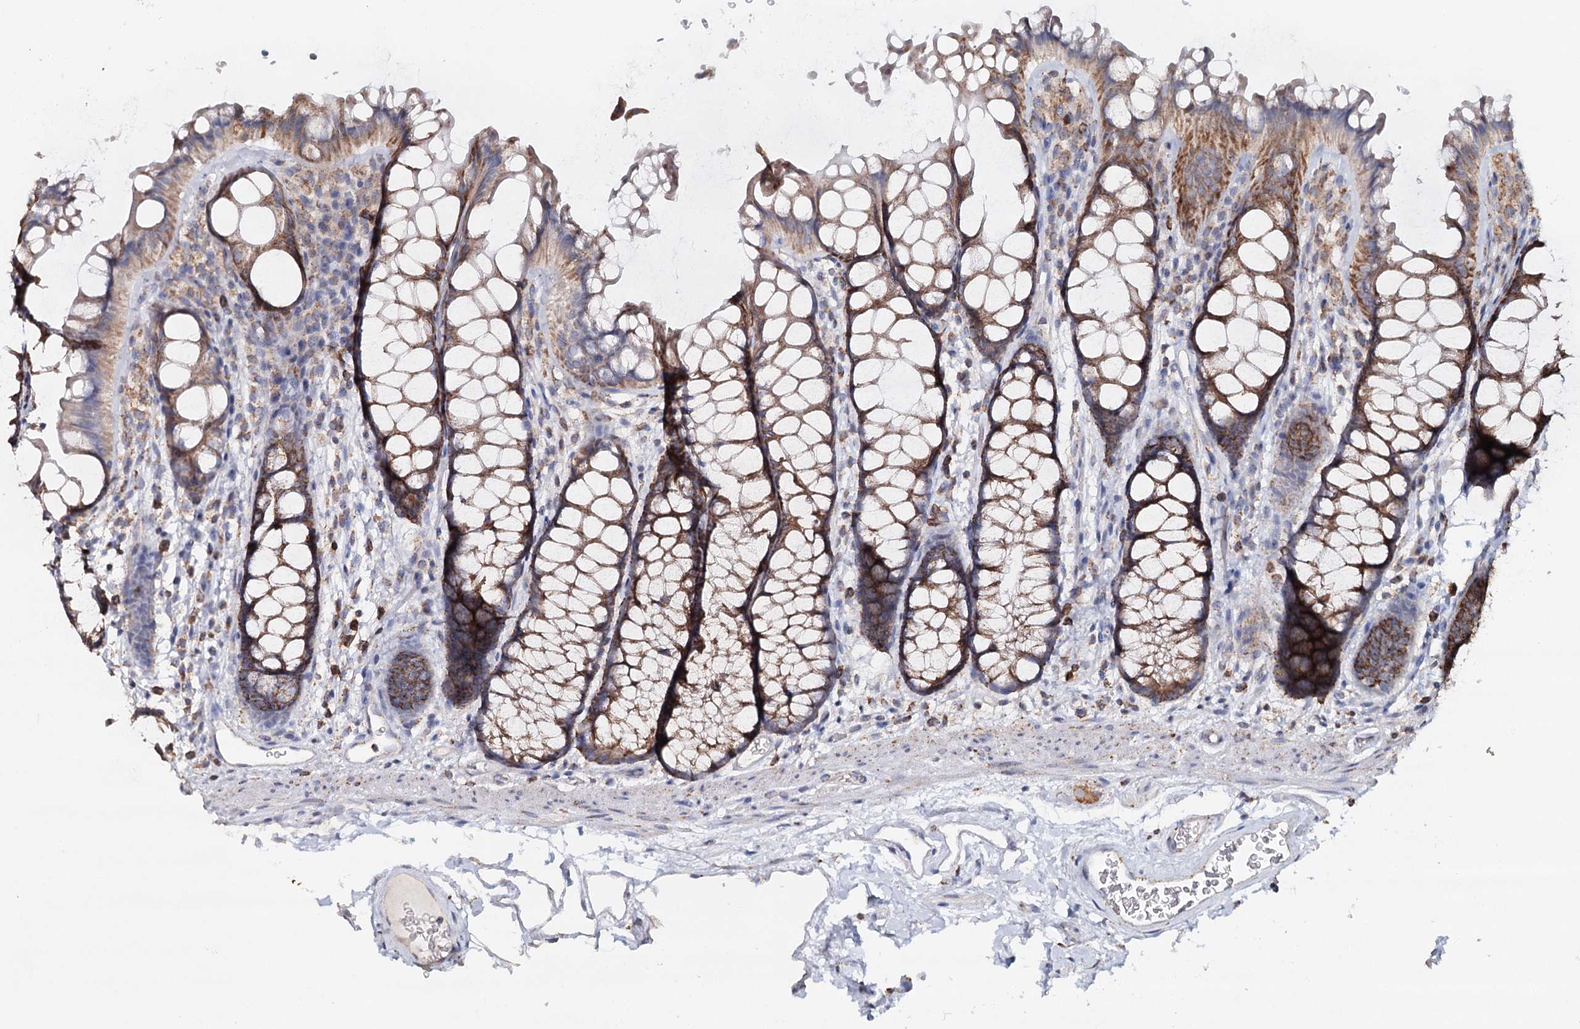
{"staining": {"intensity": "negative", "quantity": "none", "location": "none"}, "tissue": "colon", "cell_type": "Endothelial cells", "image_type": "normal", "snomed": [{"axis": "morphology", "description": "Normal tissue, NOS"}, {"axis": "topography", "description": "Colon"}], "caption": "This is an IHC histopathology image of normal colon. There is no expression in endothelial cells.", "gene": "MMP25", "patient": {"sex": "female", "age": 82}}